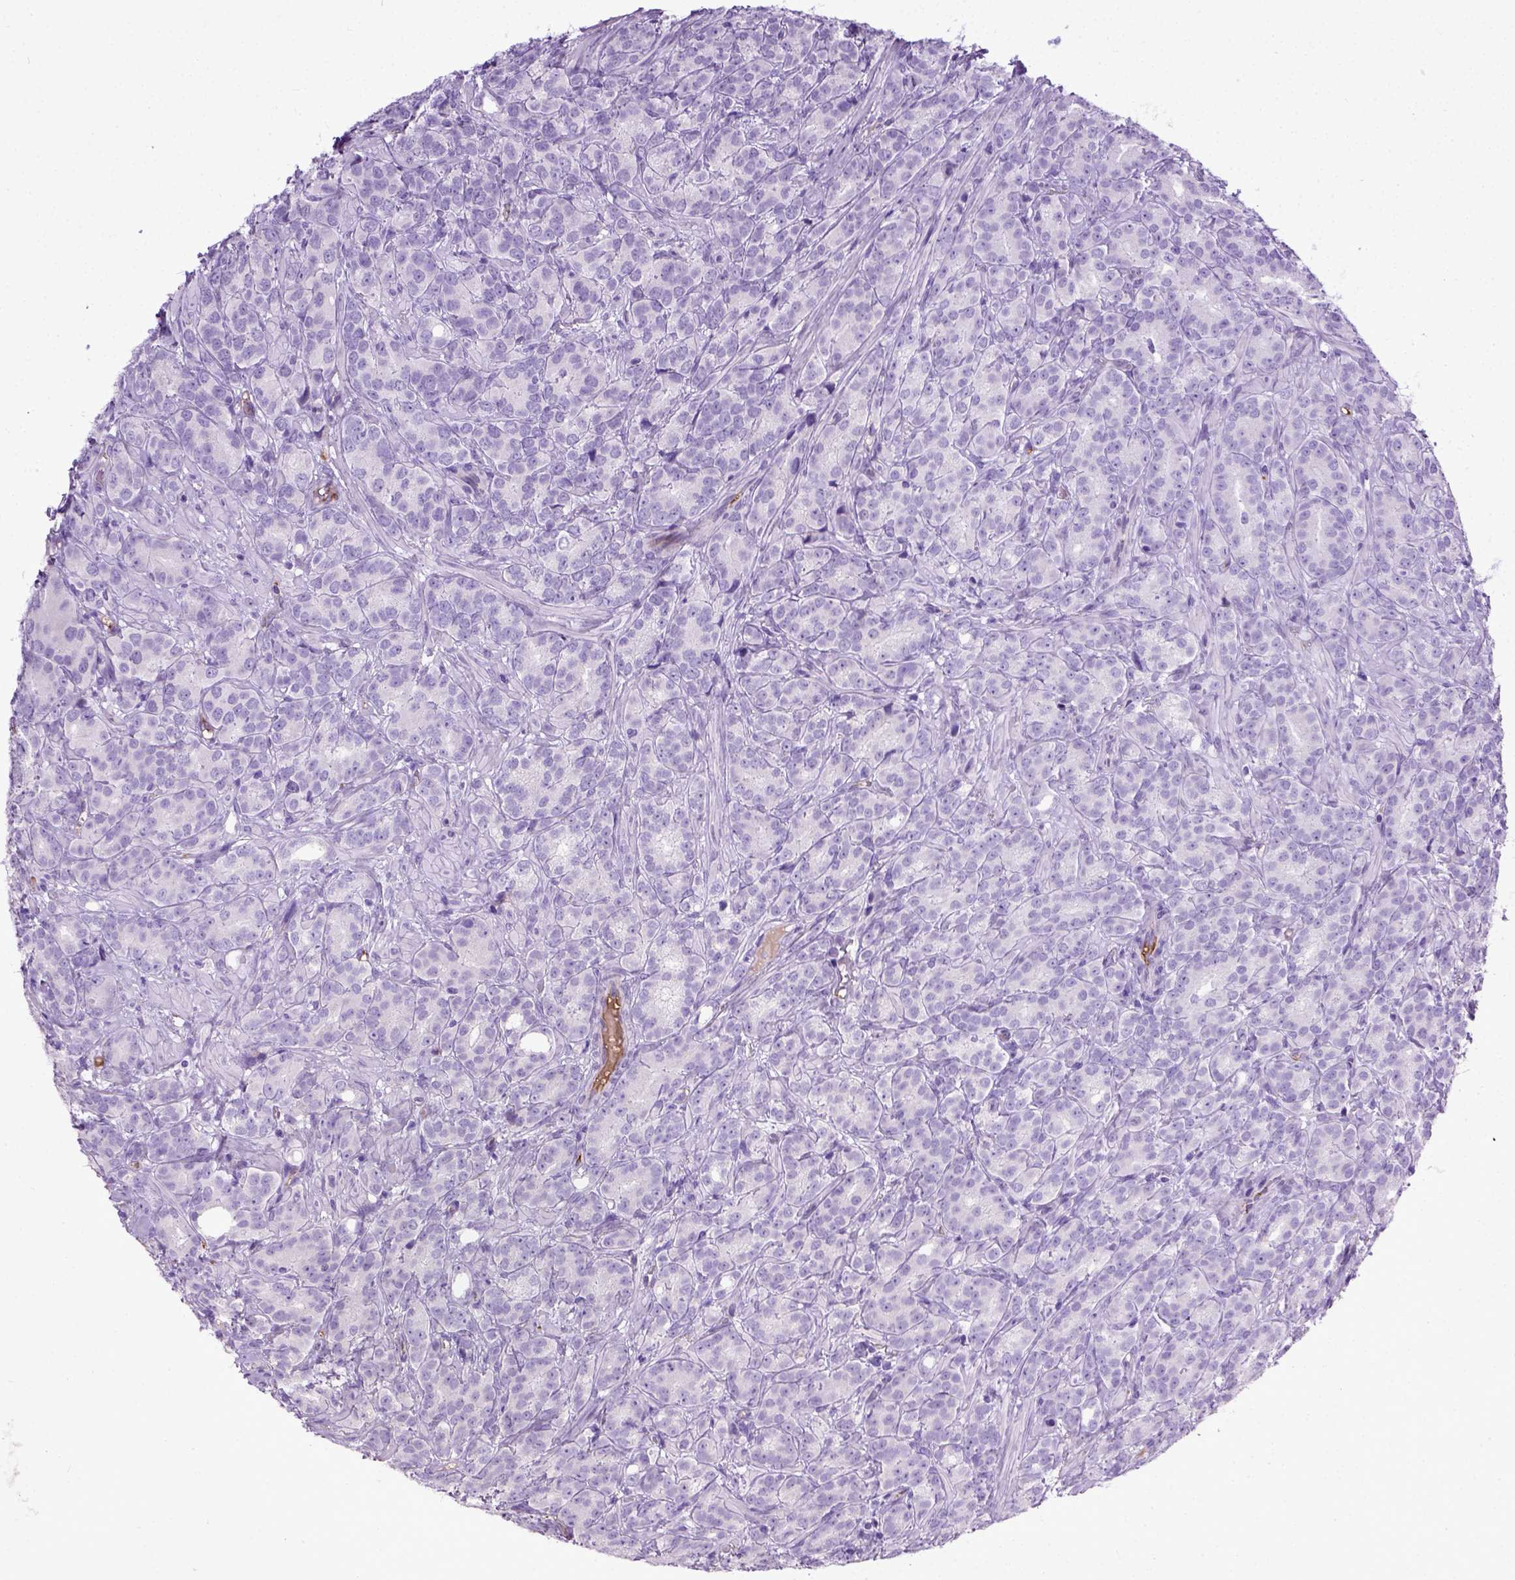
{"staining": {"intensity": "negative", "quantity": "none", "location": "none"}, "tissue": "prostate cancer", "cell_type": "Tumor cells", "image_type": "cancer", "snomed": [{"axis": "morphology", "description": "Adenocarcinoma, High grade"}, {"axis": "topography", "description": "Prostate"}], "caption": "DAB immunohistochemical staining of human prostate cancer (high-grade adenocarcinoma) demonstrates no significant staining in tumor cells. The staining was performed using DAB (3,3'-diaminobenzidine) to visualize the protein expression in brown, while the nuclei were stained in blue with hematoxylin (Magnification: 20x).", "gene": "ADAMTS8", "patient": {"sex": "male", "age": 90}}